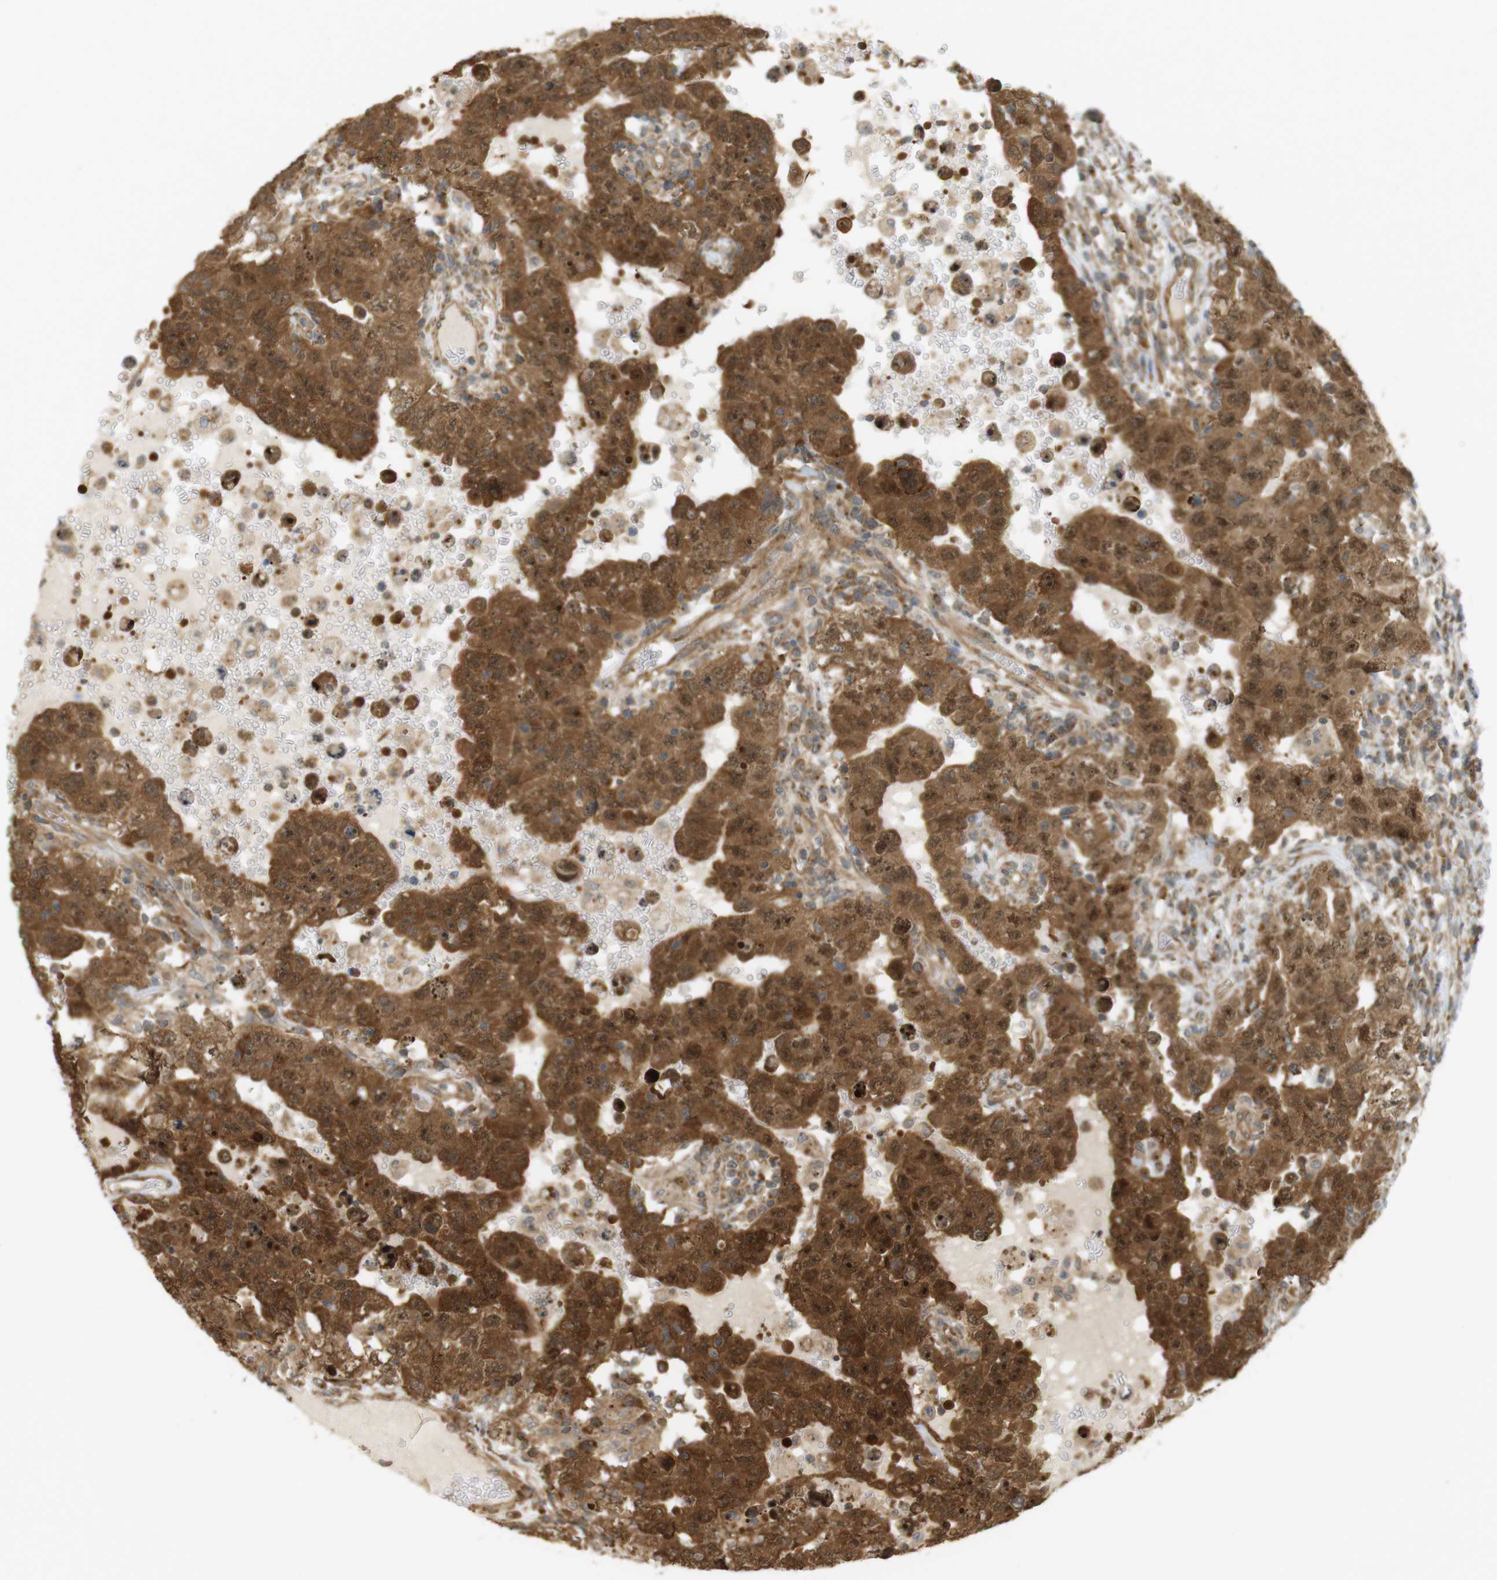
{"staining": {"intensity": "strong", "quantity": ">75%", "location": "cytoplasmic/membranous,nuclear"}, "tissue": "testis cancer", "cell_type": "Tumor cells", "image_type": "cancer", "snomed": [{"axis": "morphology", "description": "Carcinoma, Embryonal, NOS"}, {"axis": "topography", "description": "Testis"}], "caption": "The micrograph exhibits immunohistochemical staining of testis cancer. There is strong cytoplasmic/membranous and nuclear staining is identified in approximately >75% of tumor cells.", "gene": "PA2G4", "patient": {"sex": "male", "age": 26}}